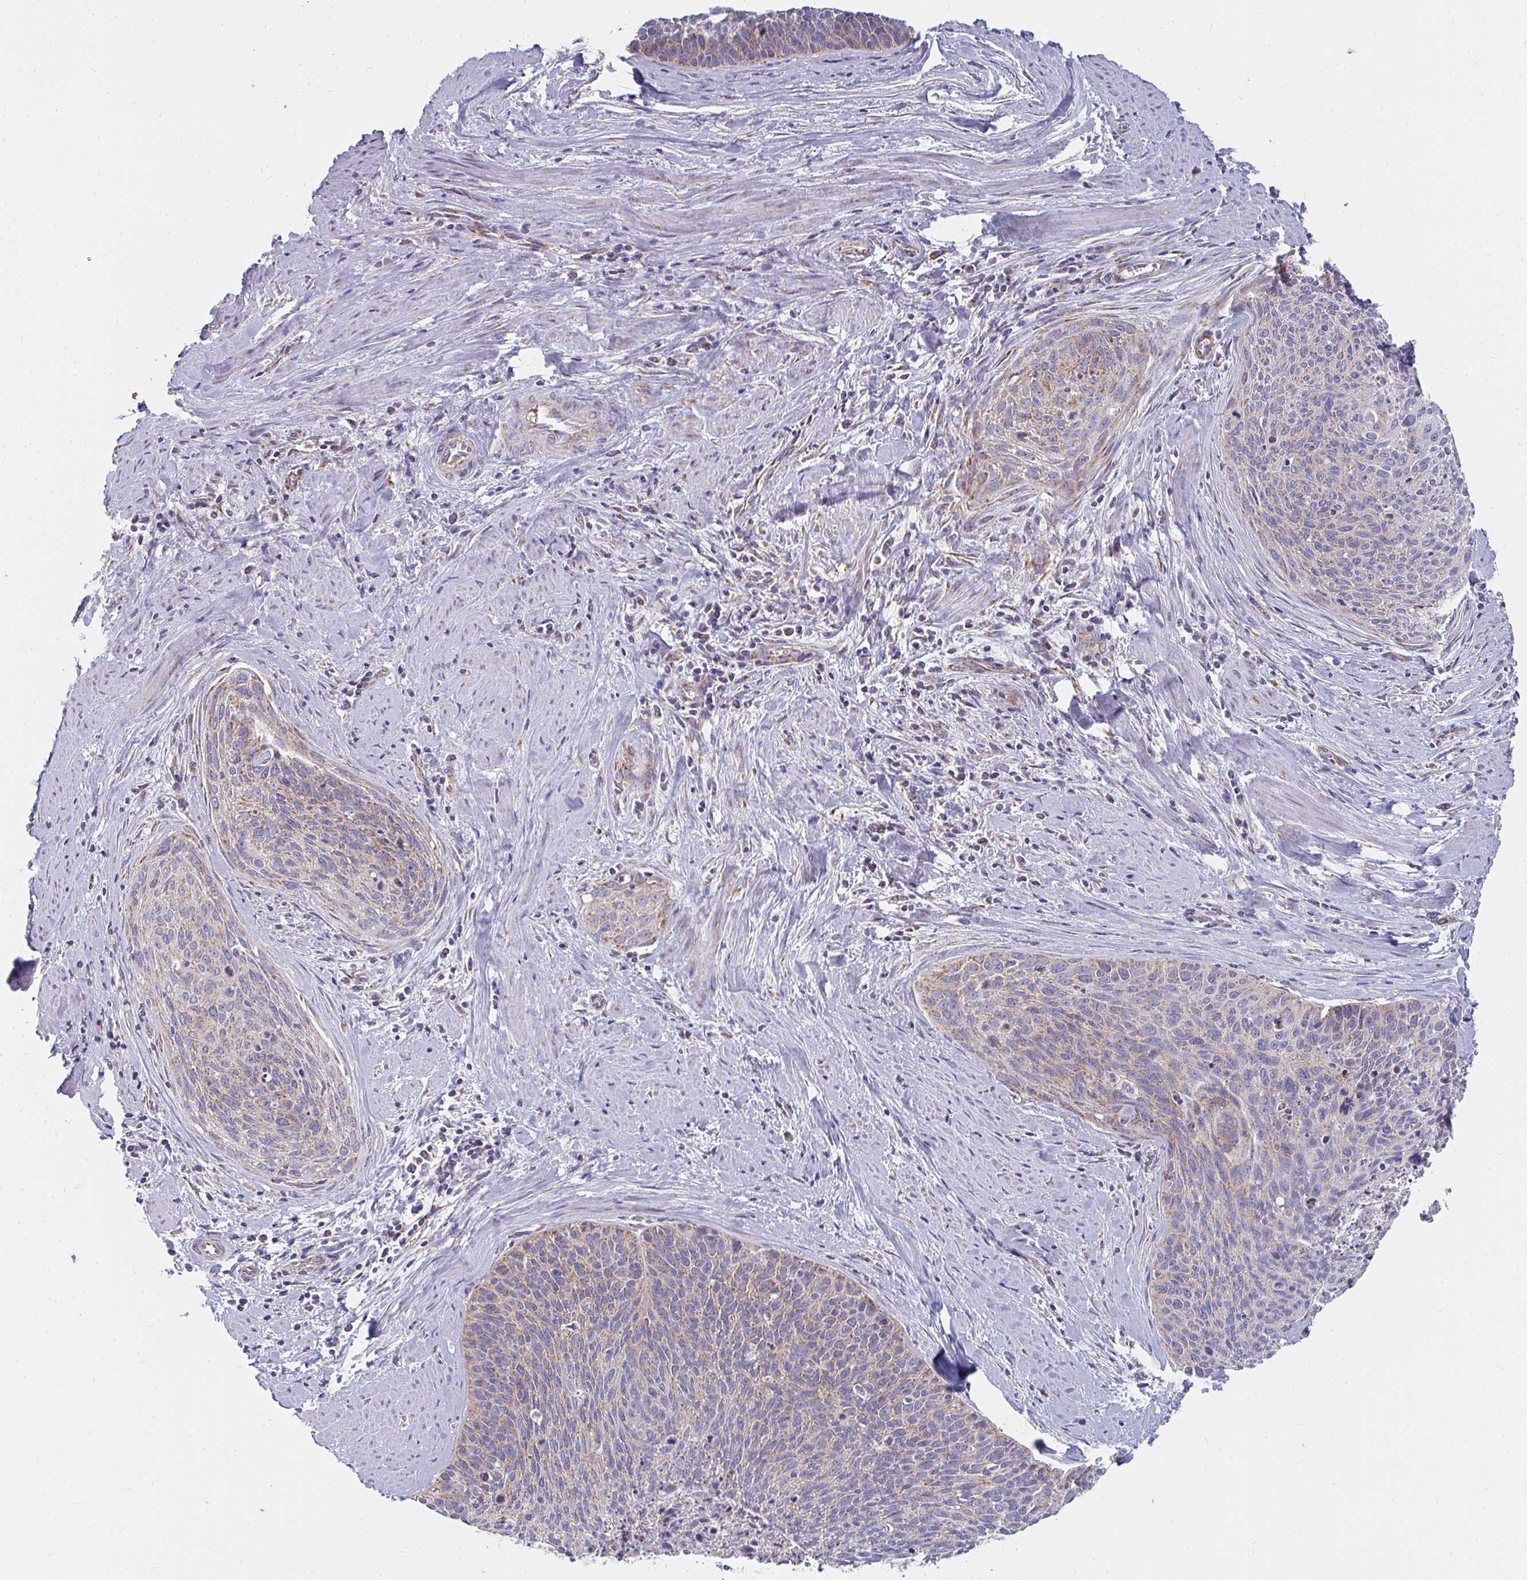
{"staining": {"intensity": "weak", "quantity": "25%-75%", "location": "cytoplasmic/membranous"}, "tissue": "cervical cancer", "cell_type": "Tumor cells", "image_type": "cancer", "snomed": [{"axis": "morphology", "description": "Squamous cell carcinoma, NOS"}, {"axis": "topography", "description": "Cervix"}], "caption": "Immunohistochemistry histopathology image of human cervical cancer stained for a protein (brown), which shows low levels of weak cytoplasmic/membranous positivity in about 25%-75% of tumor cells.", "gene": "FAHD1", "patient": {"sex": "female", "age": 55}}